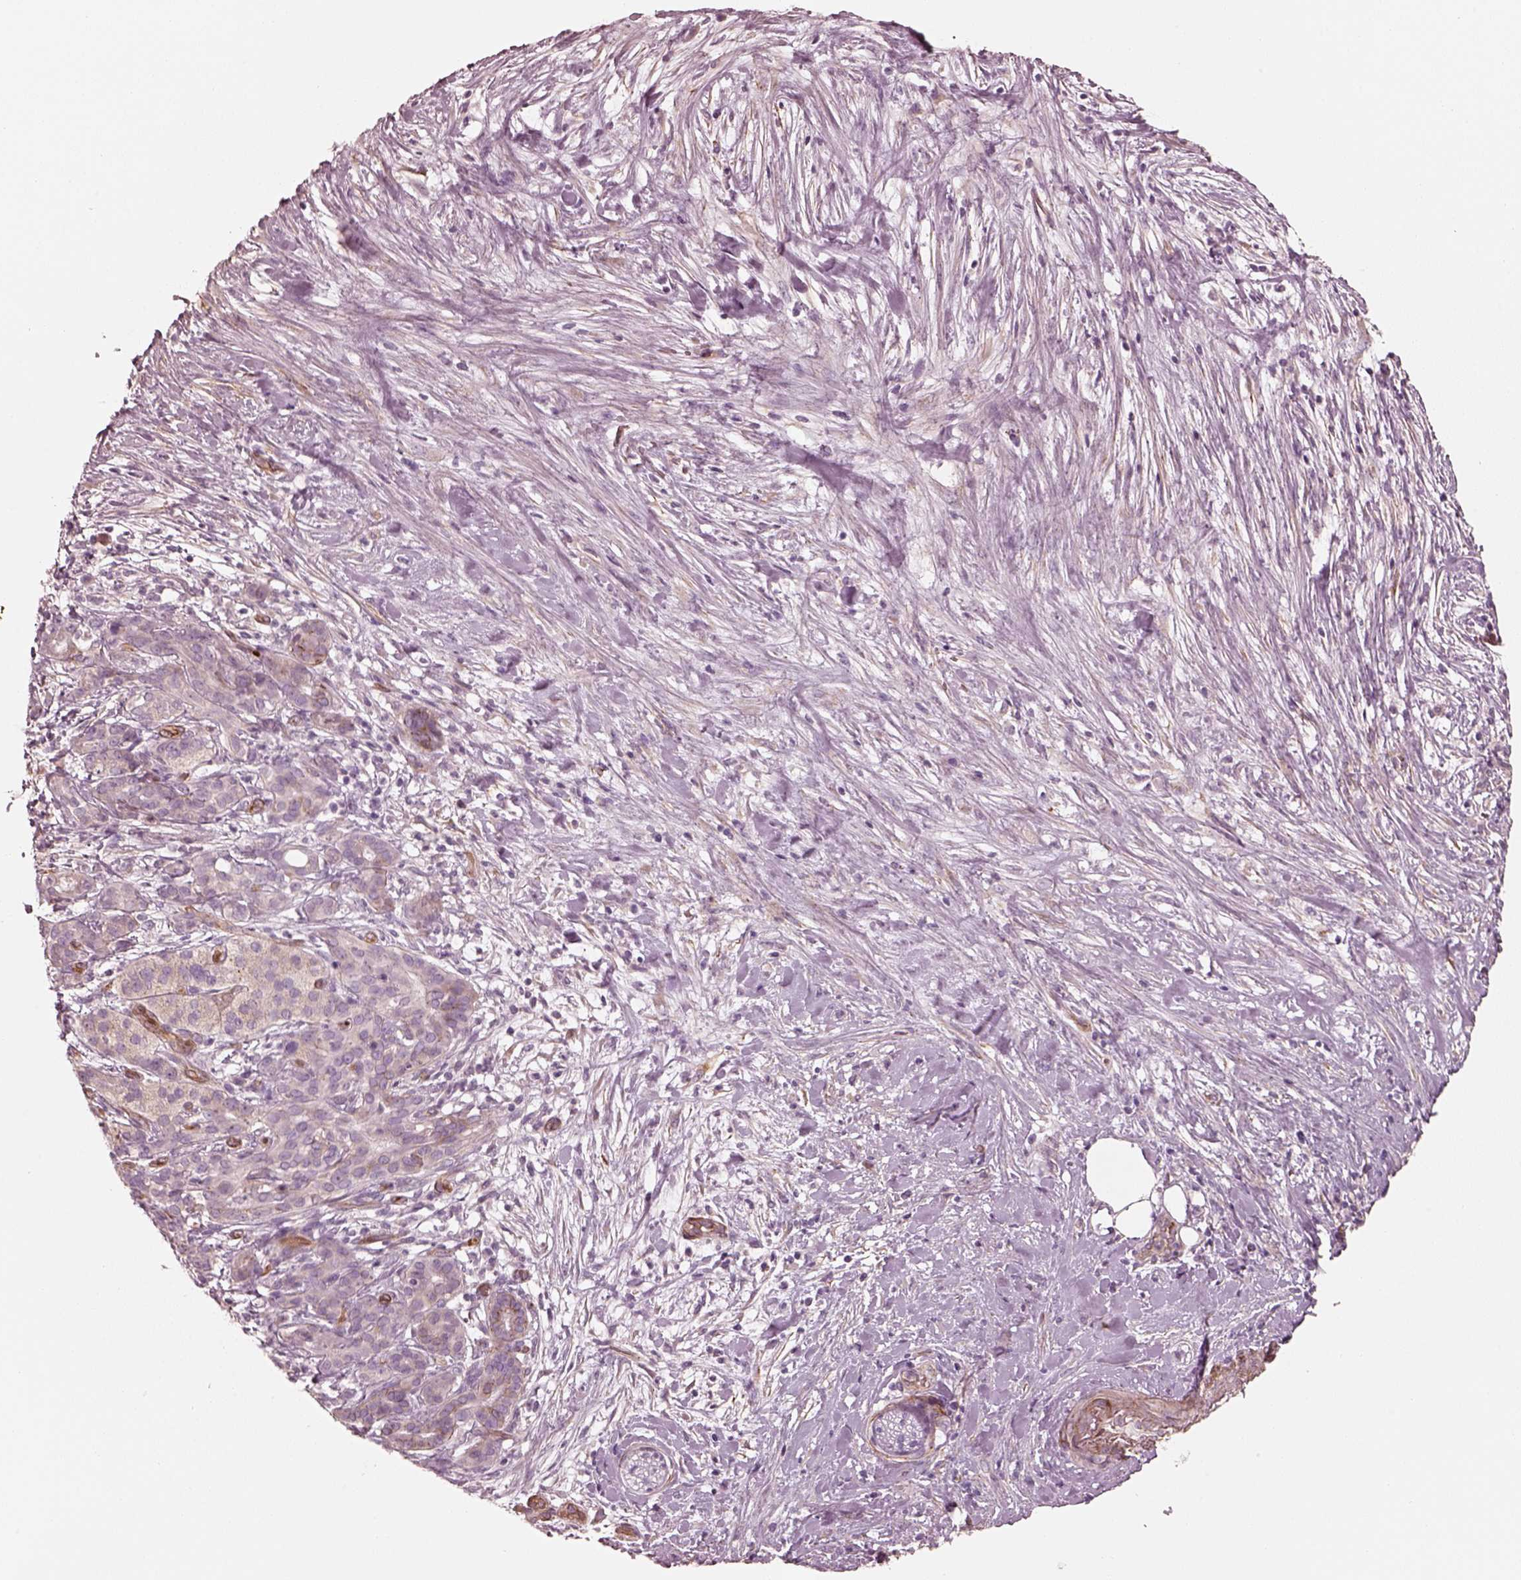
{"staining": {"intensity": "negative", "quantity": "none", "location": "none"}, "tissue": "pancreatic cancer", "cell_type": "Tumor cells", "image_type": "cancer", "snomed": [{"axis": "morphology", "description": "Adenocarcinoma, NOS"}, {"axis": "topography", "description": "Pancreas"}], "caption": "Tumor cells are negative for protein expression in human adenocarcinoma (pancreatic).", "gene": "CRYM", "patient": {"sex": "male", "age": 44}}